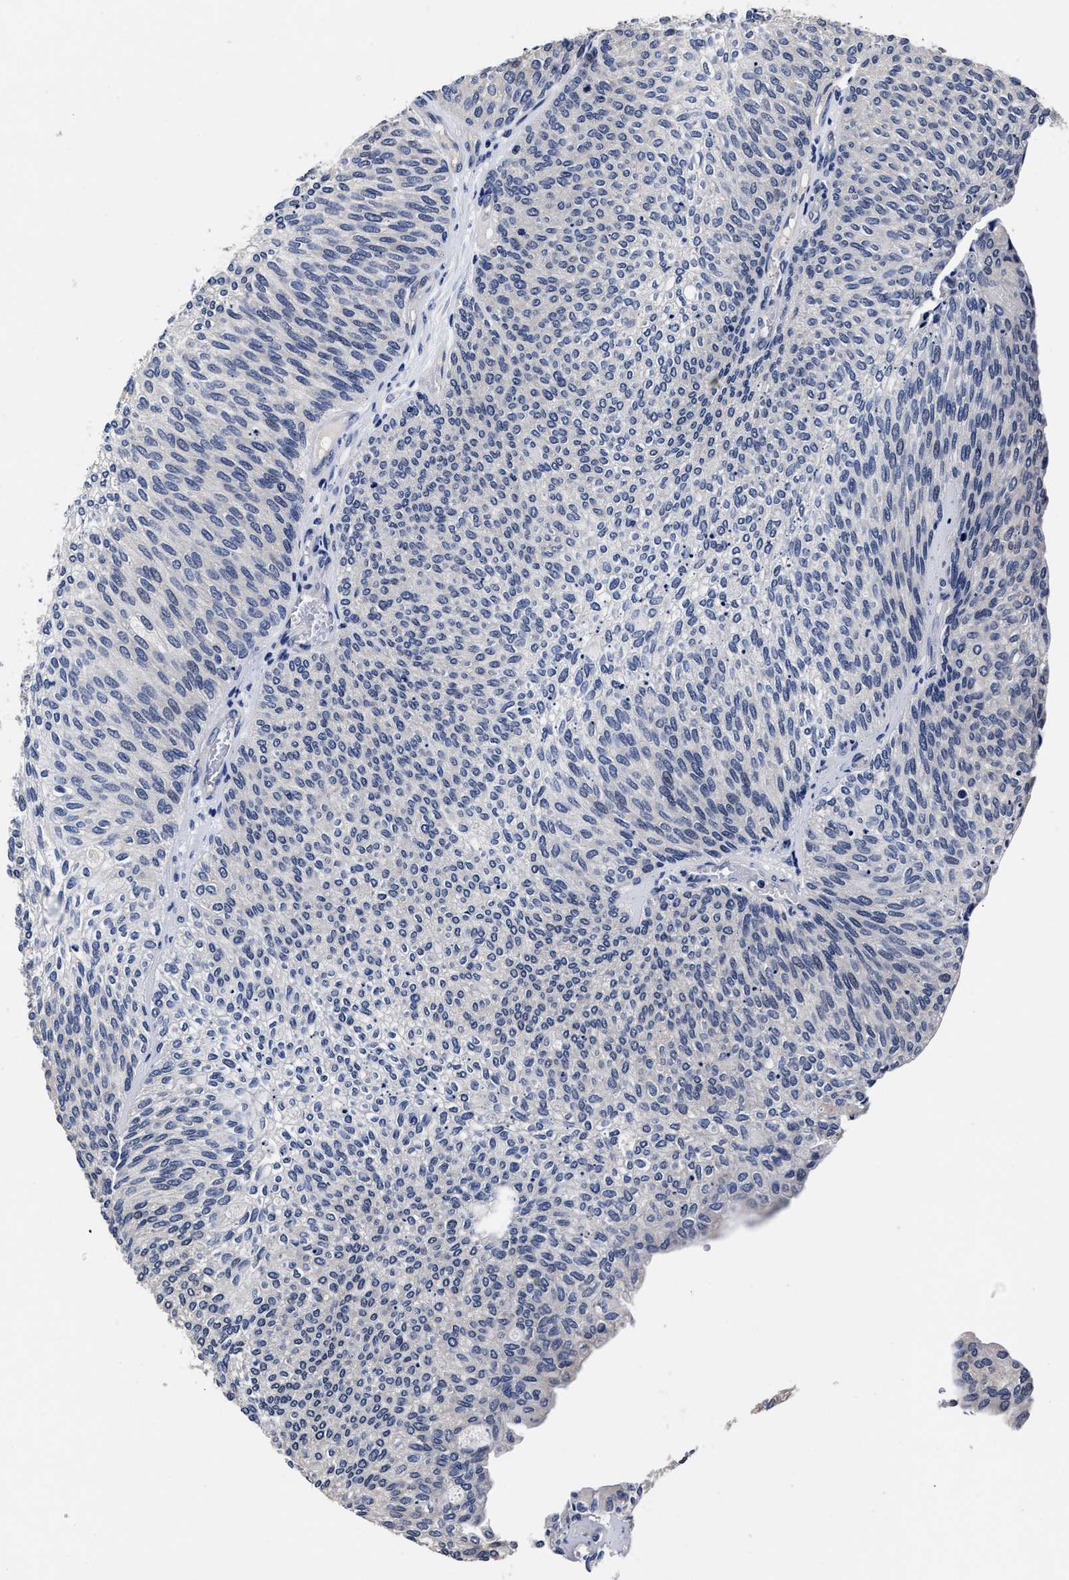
{"staining": {"intensity": "negative", "quantity": "none", "location": "none"}, "tissue": "urothelial cancer", "cell_type": "Tumor cells", "image_type": "cancer", "snomed": [{"axis": "morphology", "description": "Urothelial carcinoma, Low grade"}, {"axis": "topography", "description": "Urinary bladder"}], "caption": "This is a photomicrograph of immunohistochemistry staining of urothelial cancer, which shows no expression in tumor cells.", "gene": "OLFML2A", "patient": {"sex": "female", "age": 79}}